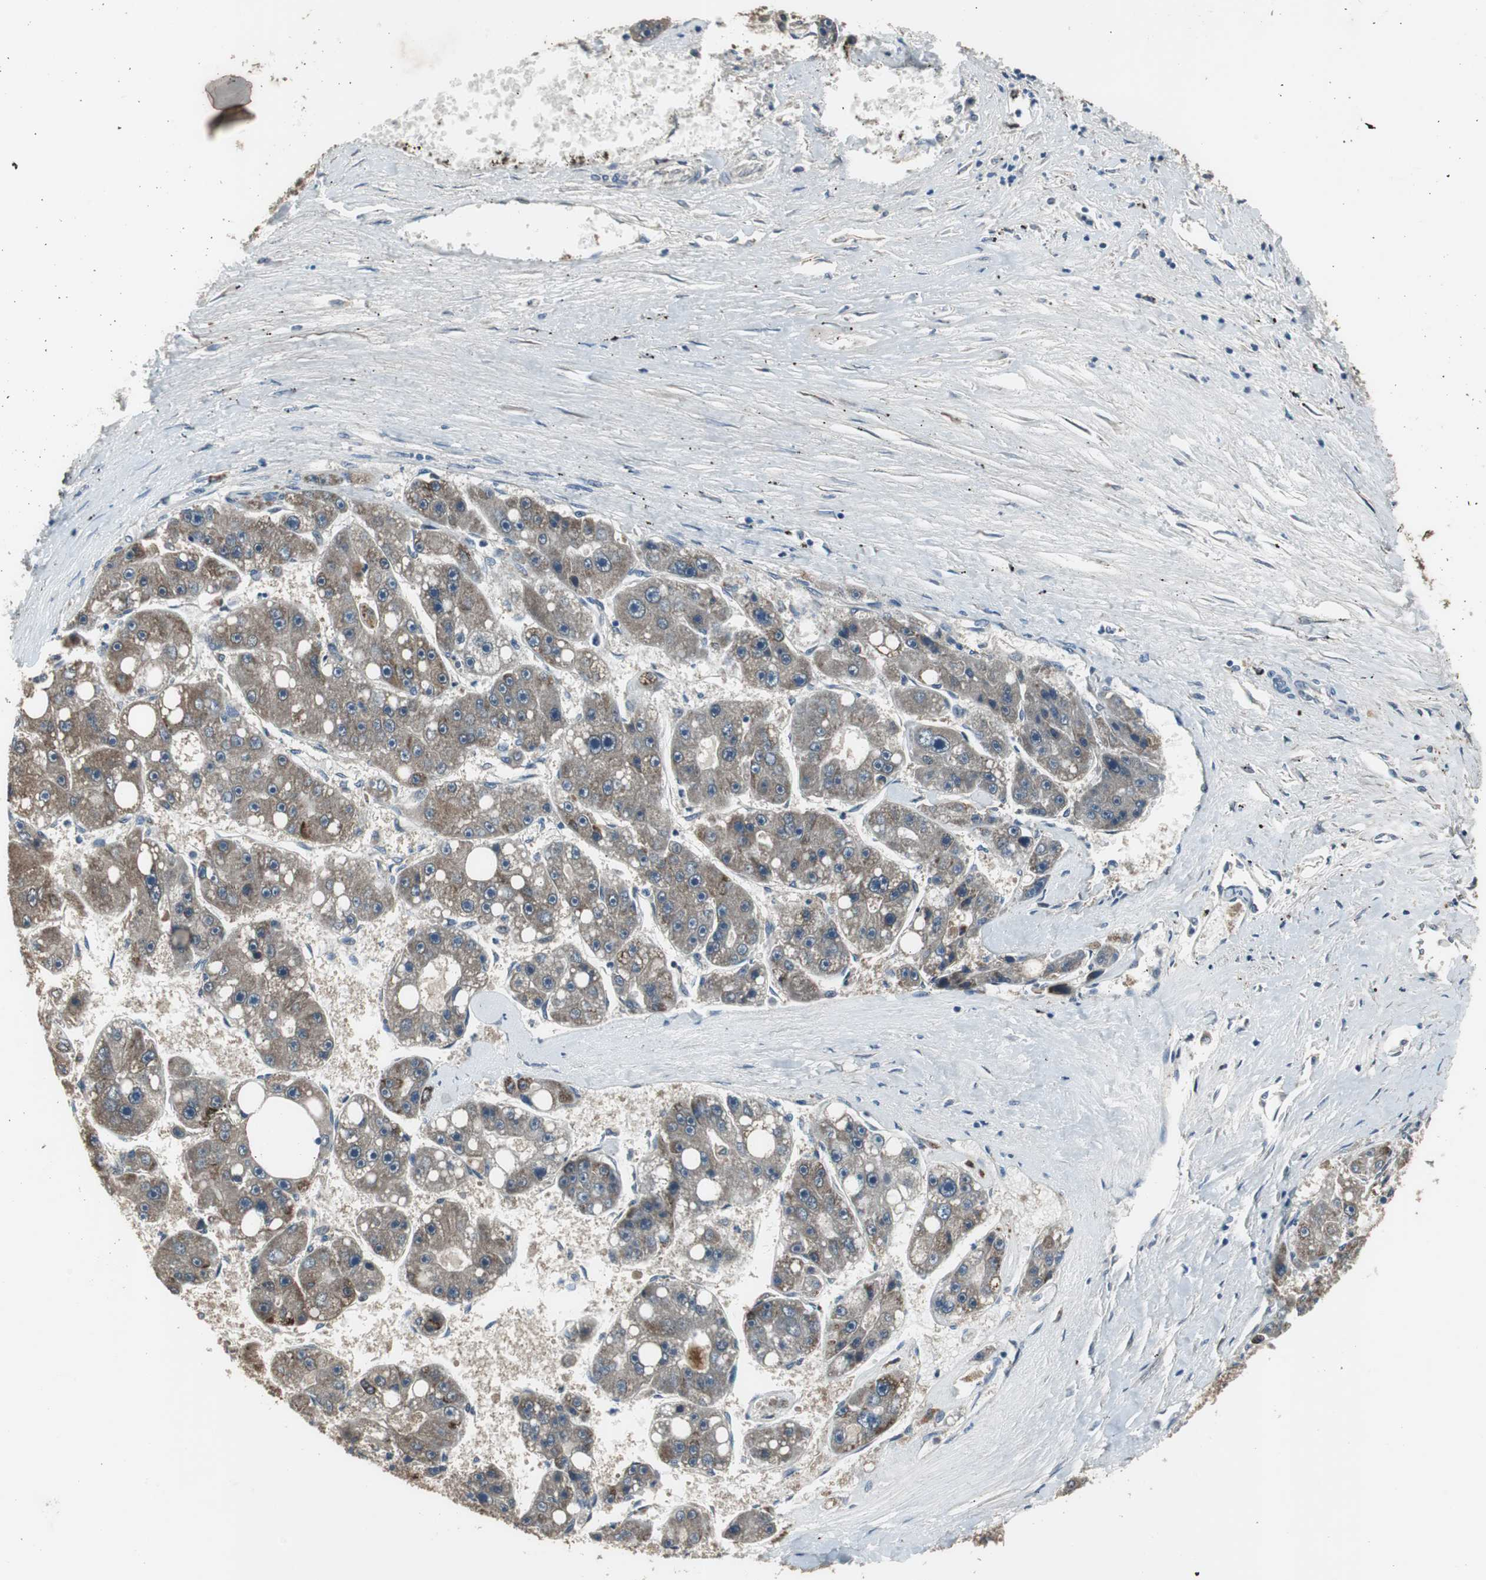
{"staining": {"intensity": "weak", "quantity": "25%-75%", "location": "cytoplasmic/membranous"}, "tissue": "liver cancer", "cell_type": "Tumor cells", "image_type": "cancer", "snomed": [{"axis": "morphology", "description": "Carcinoma, Hepatocellular, NOS"}, {"axis": "topography", "description": "Liver"}], "caption": "A micrograph of human liver cancer stained for a protein demonstrates weak cytoplasmic/membranous brown staining in tumor cells.", "gene": "PI4KB", "patient": {"sex": "female", "age": 61}}